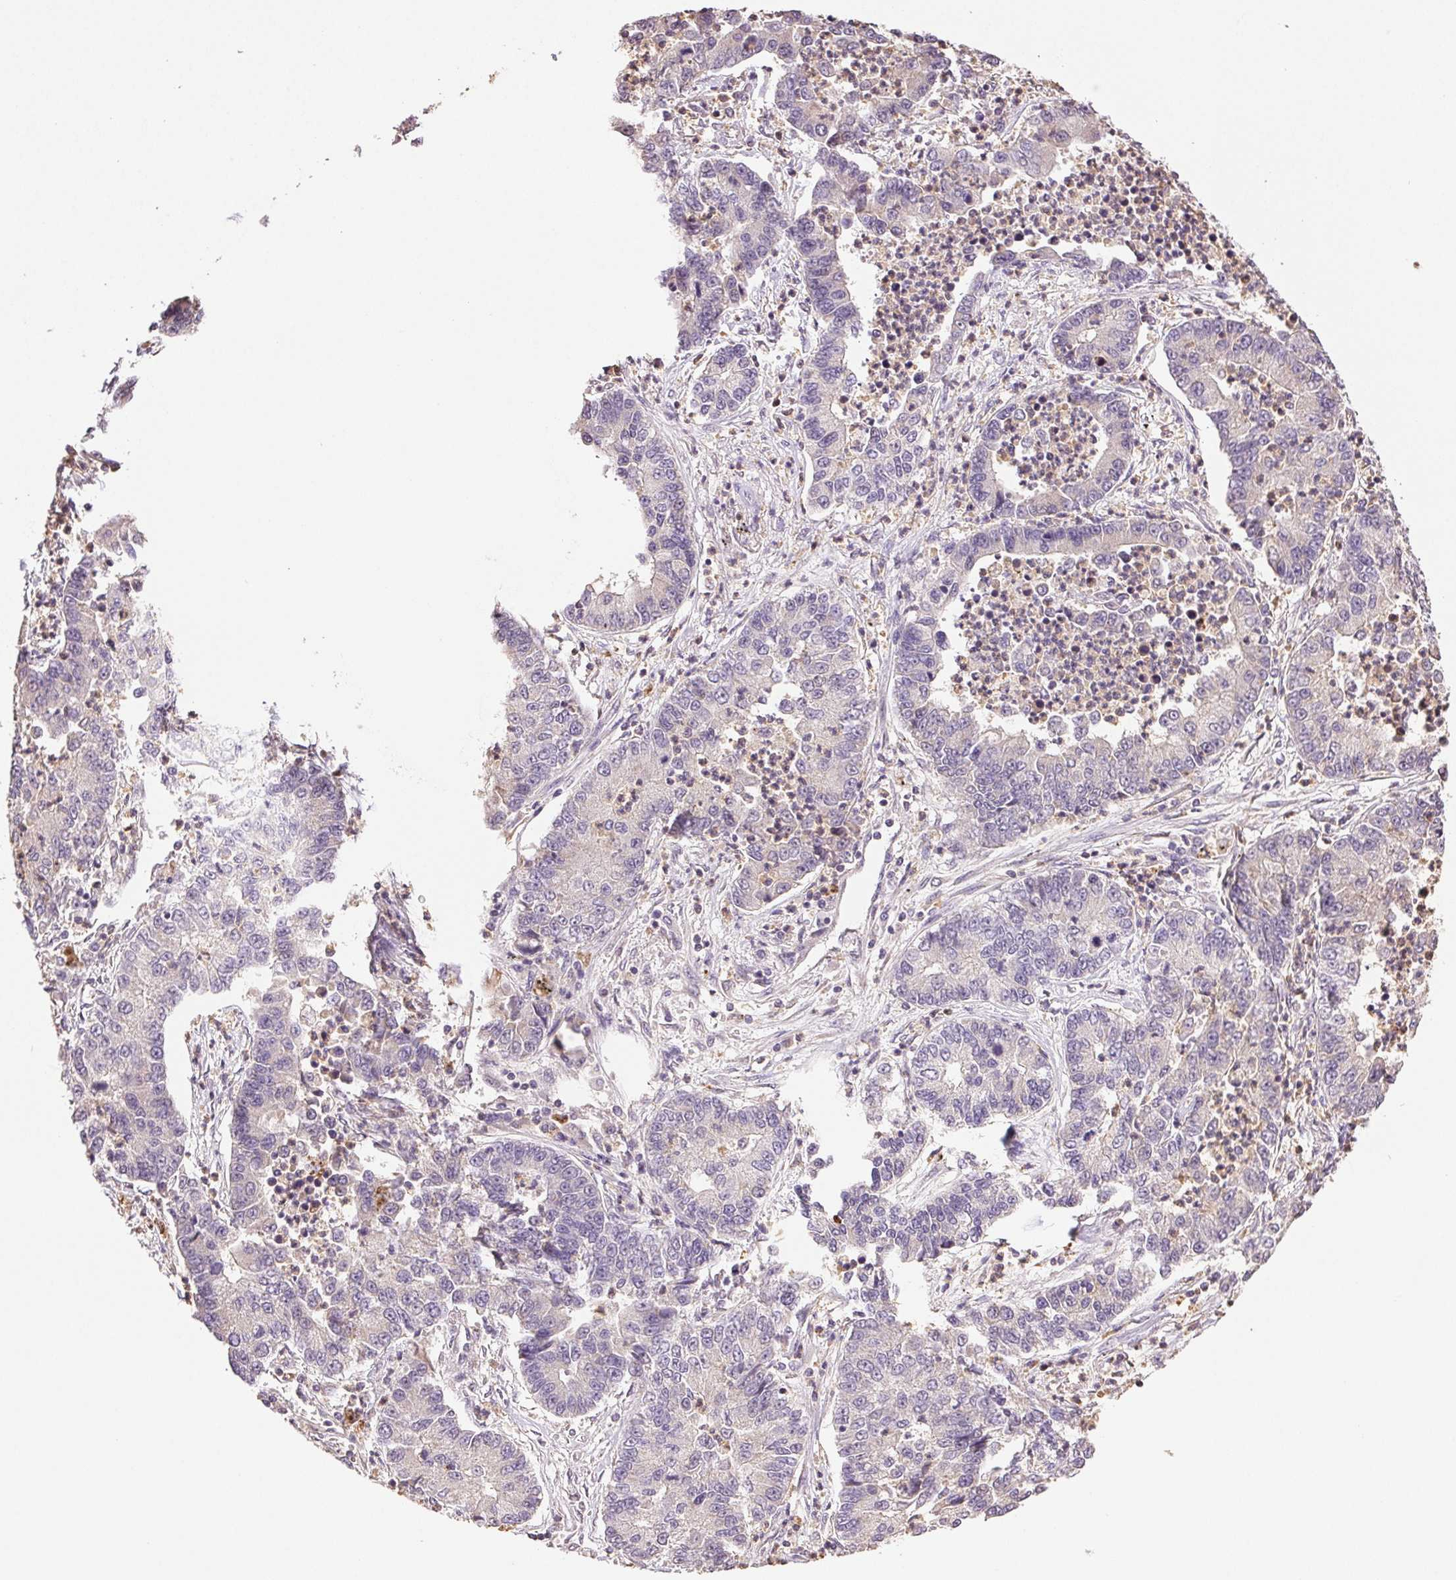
{"staining": {"intensity": "negative", "quantity": "none", "location": "none"}, "tissue": "lung cancer", "cell_type": "Tumor cells", "image_type": "cancer", "snomed": [{"axis": "morphology", "description": "Adenocarcinoma, NOS"}, {"axis": "topography", "description": "Lung"}], "caption": "High magnification brightfield microscopy of adenocarcinoma (lung) stained with DAB (brown) and counterstained with hematoxylin (blue): tumor cells show no significant expression.", "gene": "TMEM253", "patient": {"sex": "female", "age": 57}}